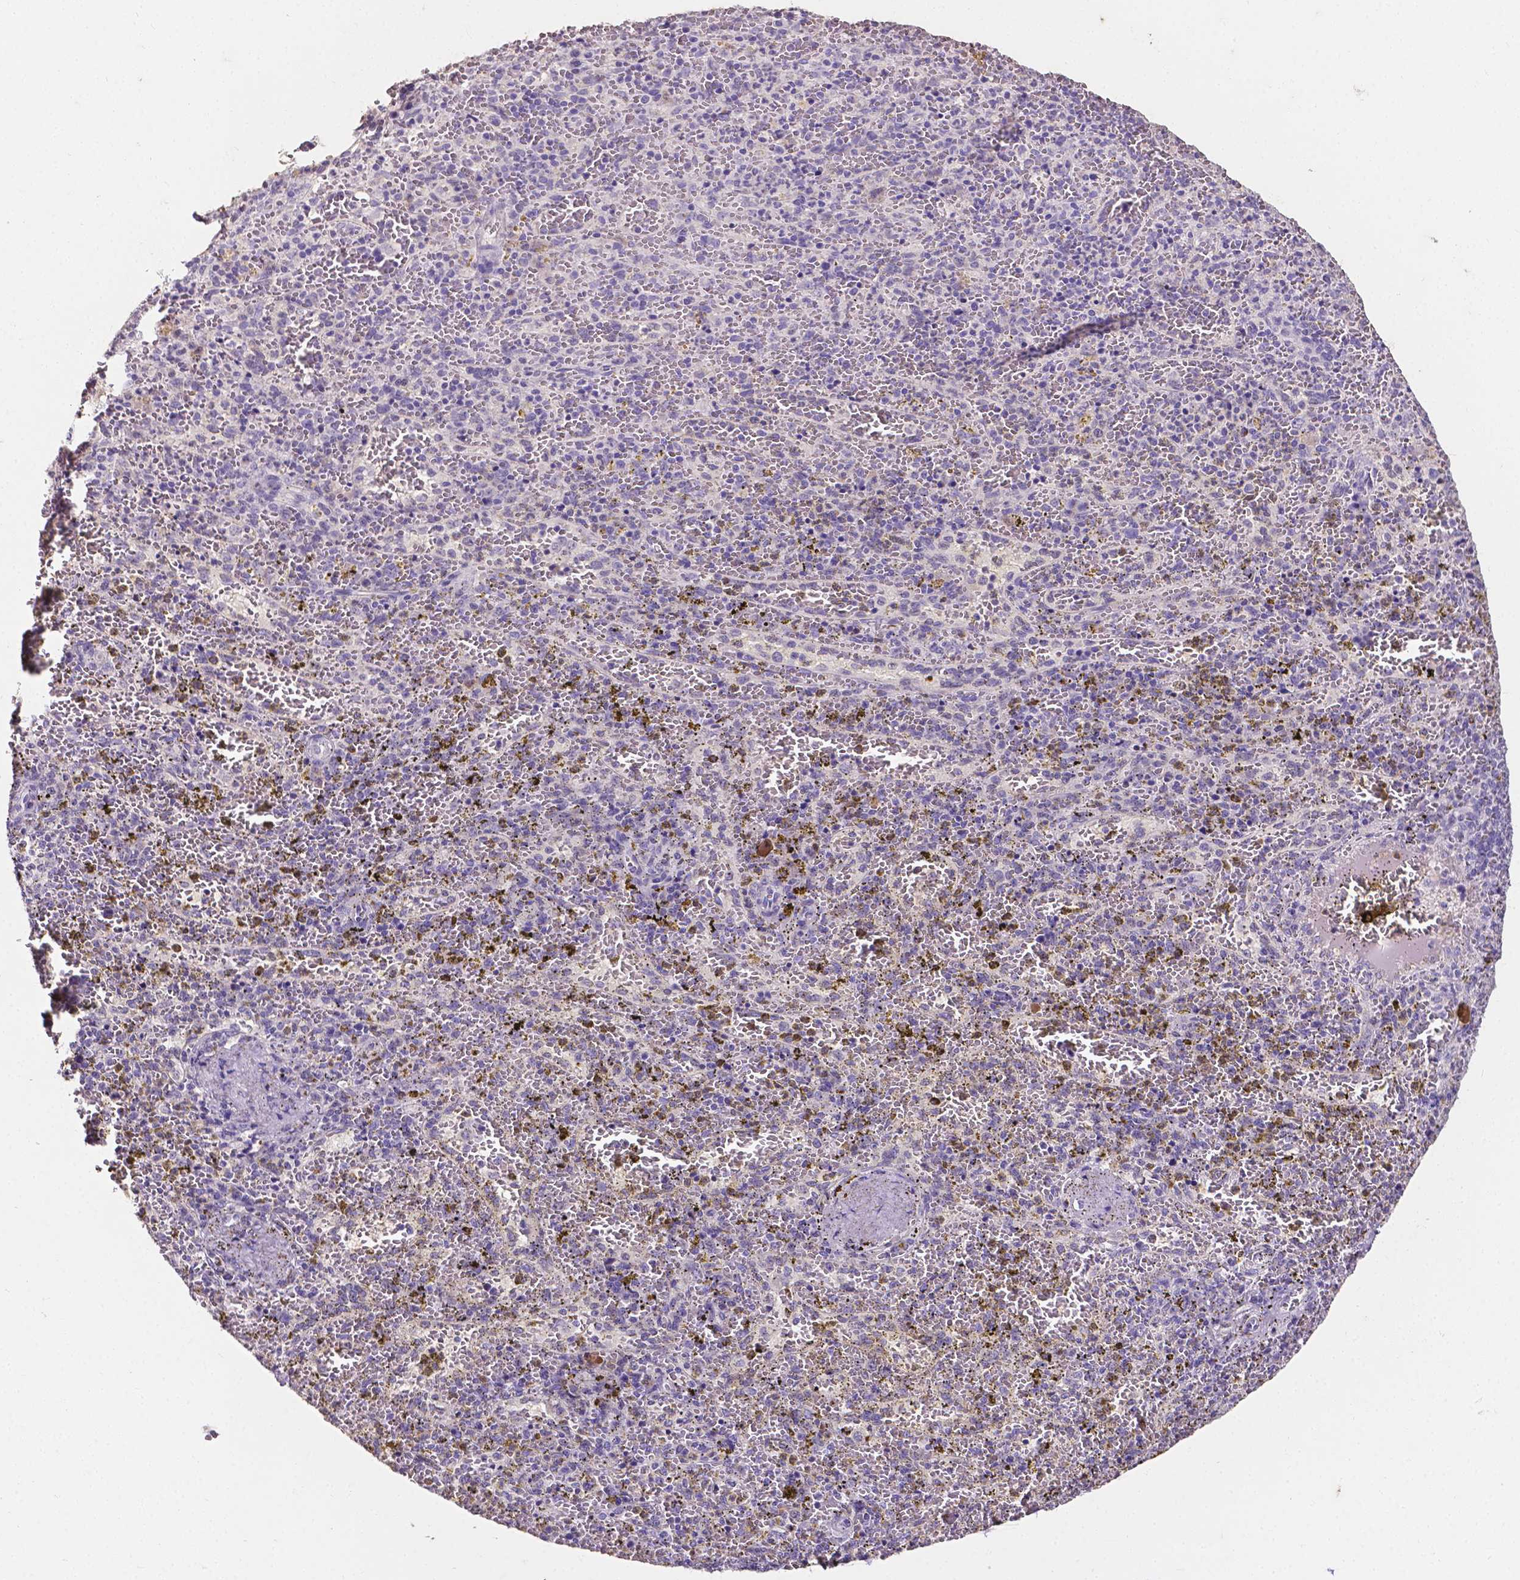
{"staining": {"intensity": "negative", "quantity": "none", "location": "none"}, "tissue": "spleen", "cell_type": "Cells in red pulp", "image_type": "normal", "snomed": [{"axis": "morphology", "description": "Normal tissue, NOS"}, {"axis": "topography", "description": "Spleen"}], "caption": "A histopathology image of spleen stained for a protein exhibits no brown staining in cells in red pulp.", "gene": "PSAT1", "patient": {"sex": "female", "age": 50}}